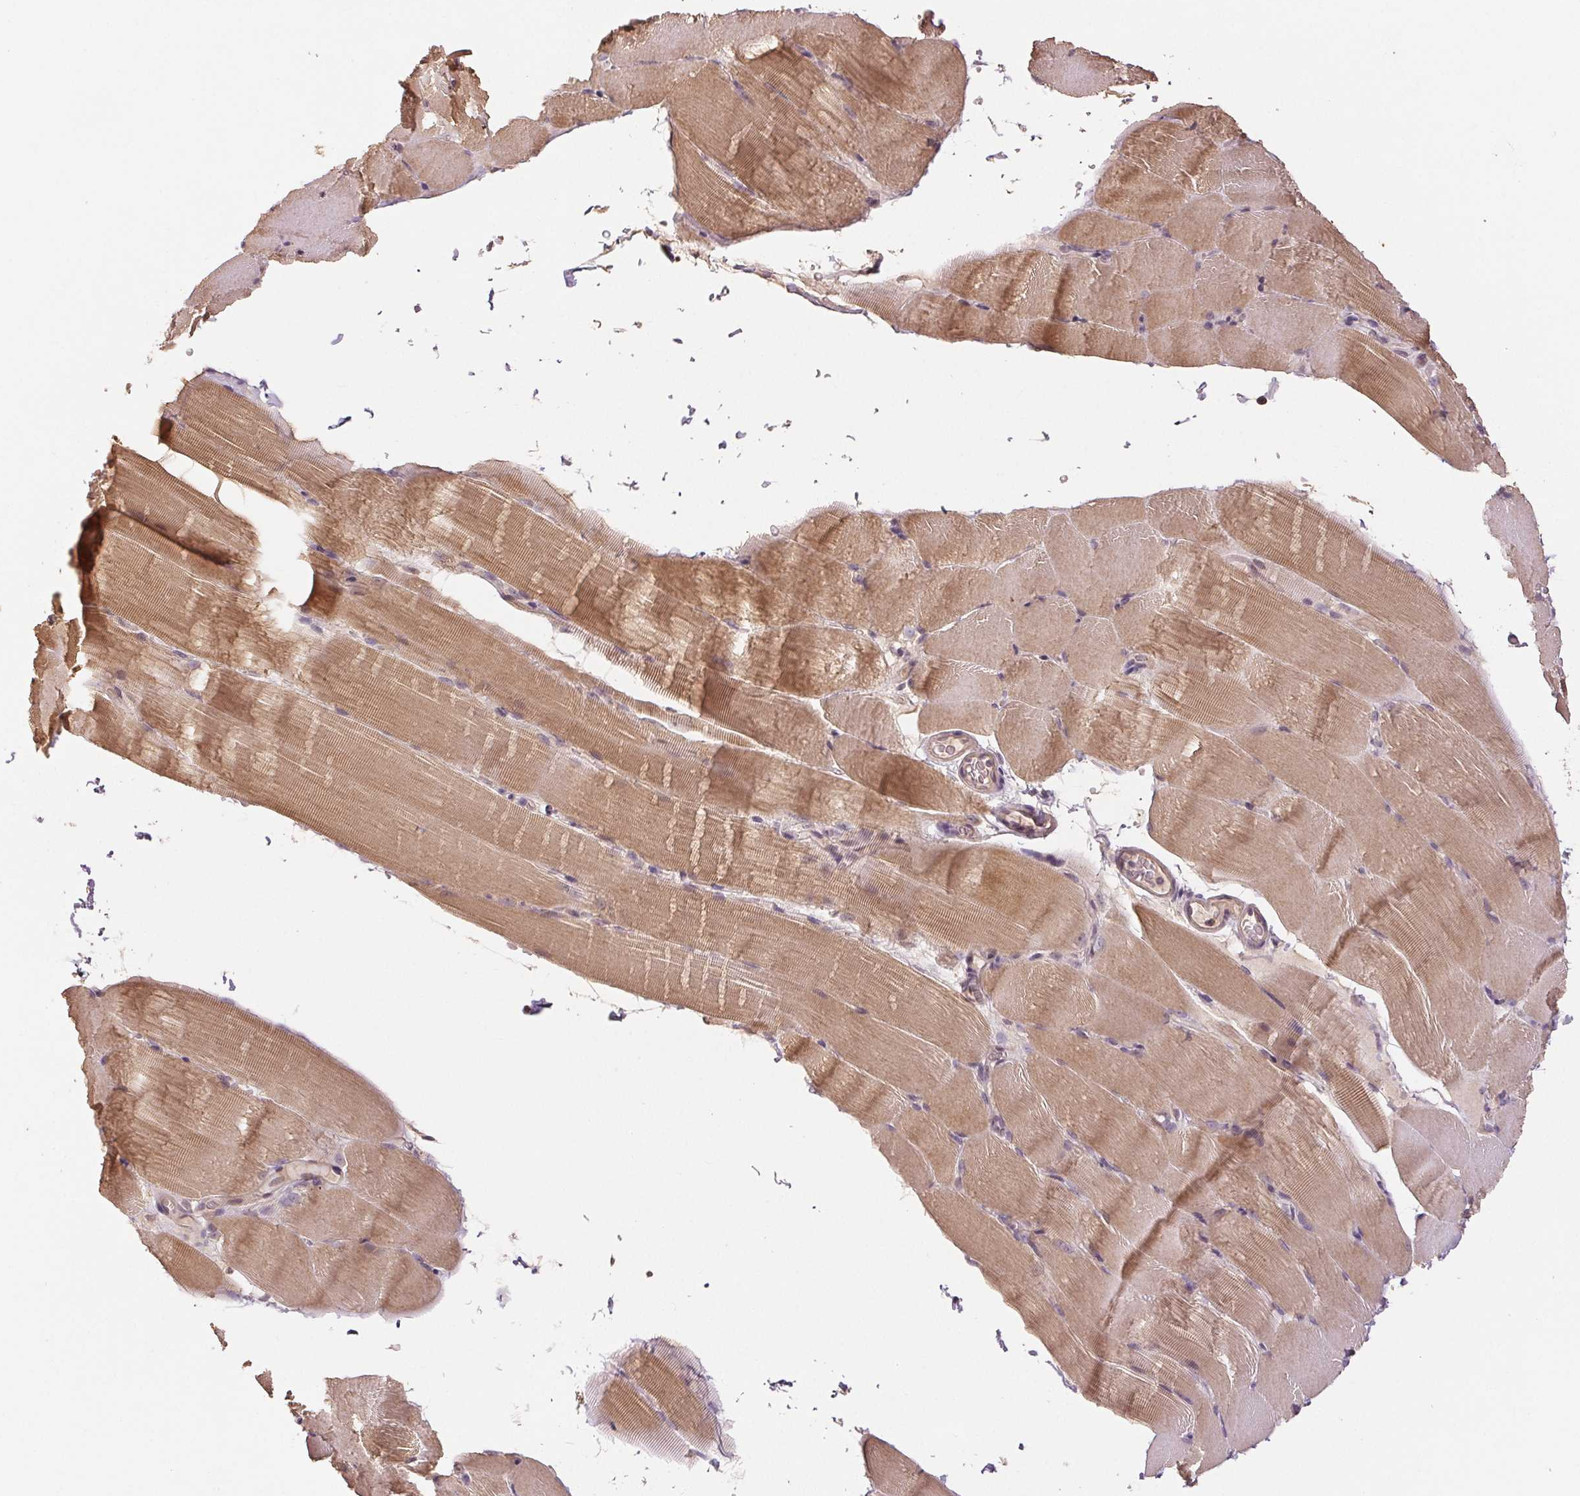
{"staining": {"intensity": "moderate", "quantity": ">75%", "location": "cytoplasmic/membranous"}, "tissue": "skeletal muscle", "cell_type": "Myocytes", "image_type": "normal", "snomed": [{"axis": "morphology", "description": "Normal tissue, NOS"}, {"axis": "topography", "description": "Skeletal muscle"}], "caption": "Skeletal muscle stained with a brown dye shows moderate cytoplasmic/membranous positive staining in about >75% of myocytes.", "gene": "COX14", "patient": {"sex": "female", "age": 37}}